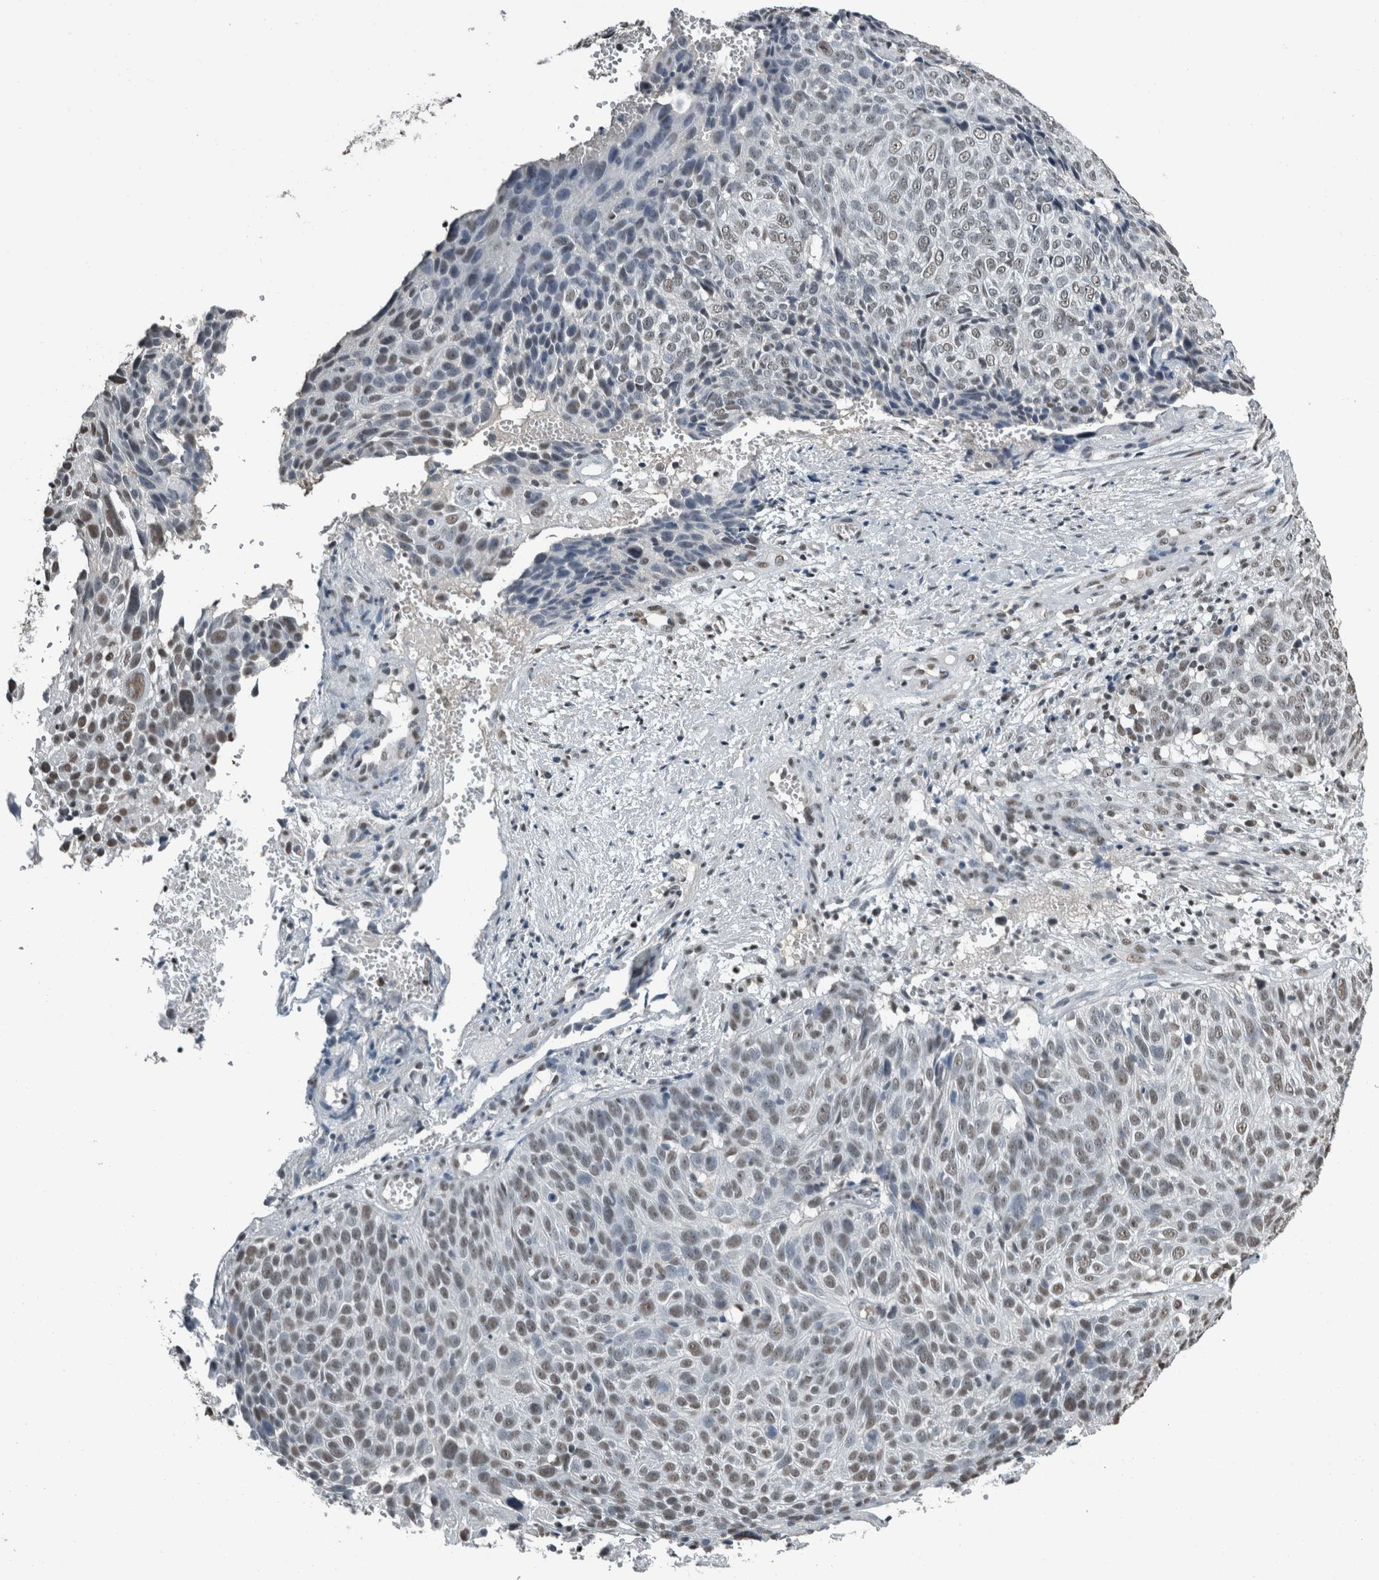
{"staining": {"intensity": "moderate", "quantity": ">75%", "location": "nuclear"}, "tissue": "cervical cancer", "cell_type": "Tumor cells", "image_type": "cancer", "snomed": [{"axis": "morphology", "description": "Squamous cell carcinoma, NOS"}, {"axis": "topography", "description": "Cervix"}], "caption": "Human cervical cancer (squamous cell carcinoma) stained for a protein (brown) demonstrates moderate nuclear positive expression in about >75% of tumor cells.", "gene": "TGS1", "patient": {"sex": "female", "age": 74}}